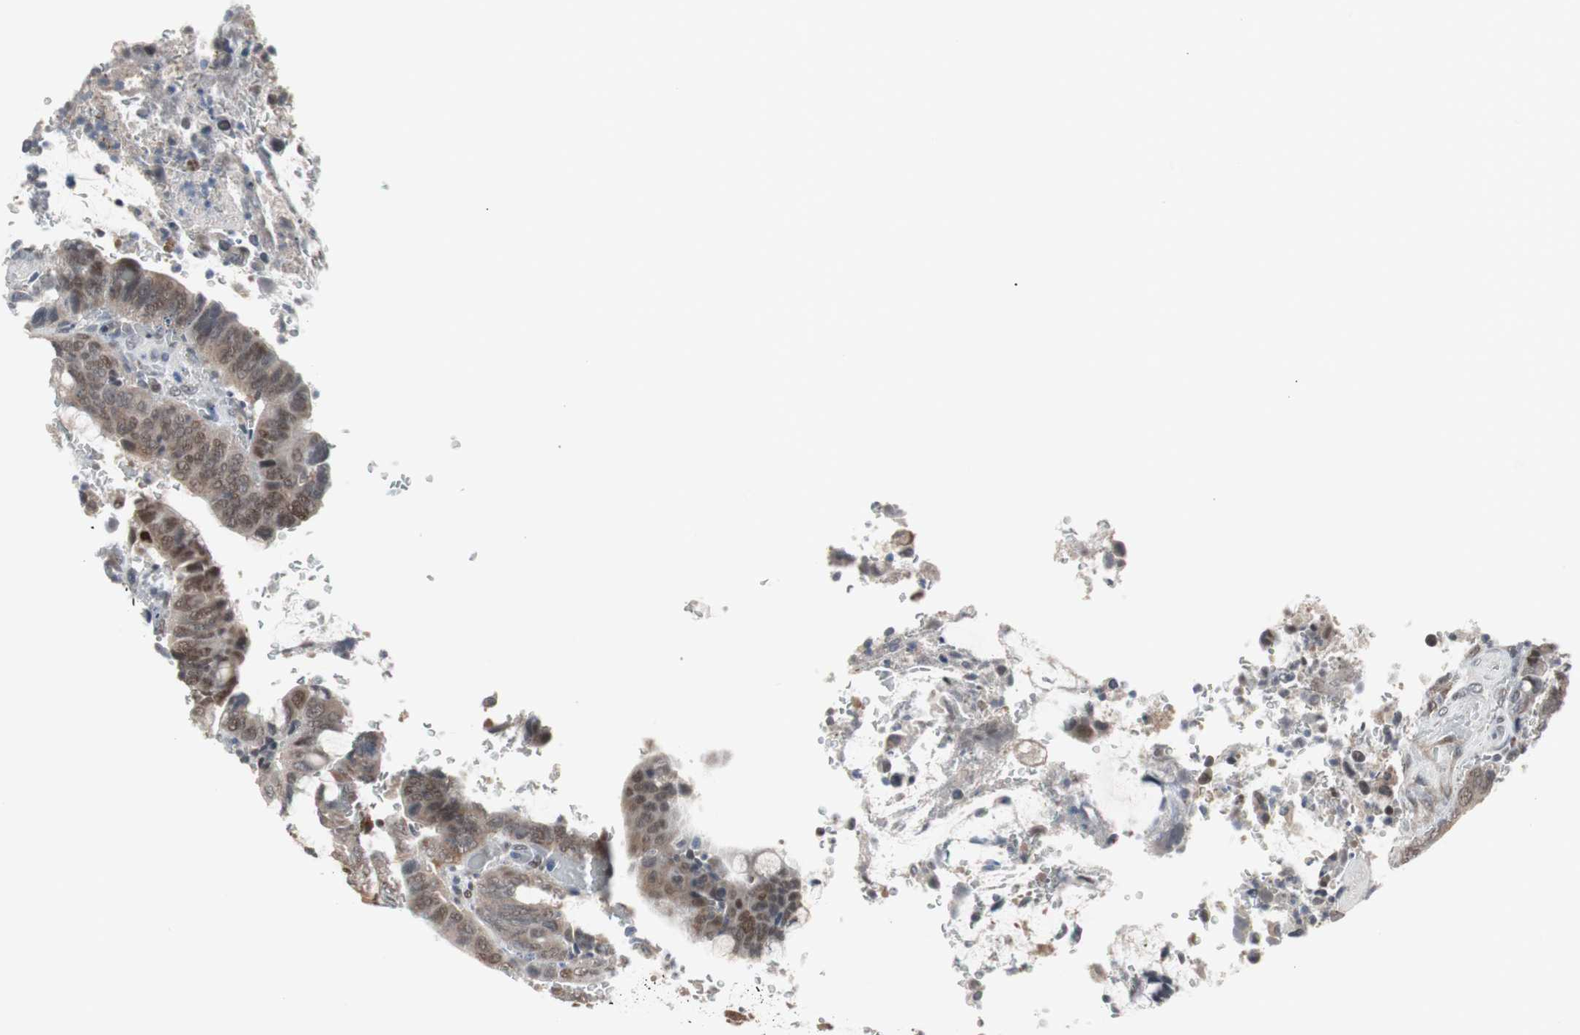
{"staining": {"intensity": "moderate", "quantity": "25%-75%", "location": "cytoplasmic/membranous,nuclear"}, "tissue": "colorectal cancer", "cell_type": "Tumor cells", "image_type": "cancer", "snomed": [{"axis": "morphology", "description": "Normal tissue, NOS"}, {"axis": "morphology", "description": "Adenocarcinoma, NOS"}, {"axis": "topography", "description": "Rectum"}, {"axis": "topography", "description": "Peripheral nerve tissue"}], "caption": "Immunohistochemistry (IHC) micrograph of human colorectal cancer stained for a protein (brown), which demonstrates medium levels of moderate cytoplasmic/membranous and nuclear expression in about 25%-75% of tumor cells.", "gene": "ZHX2", "patient": {"sex": "male", "age": 92}}